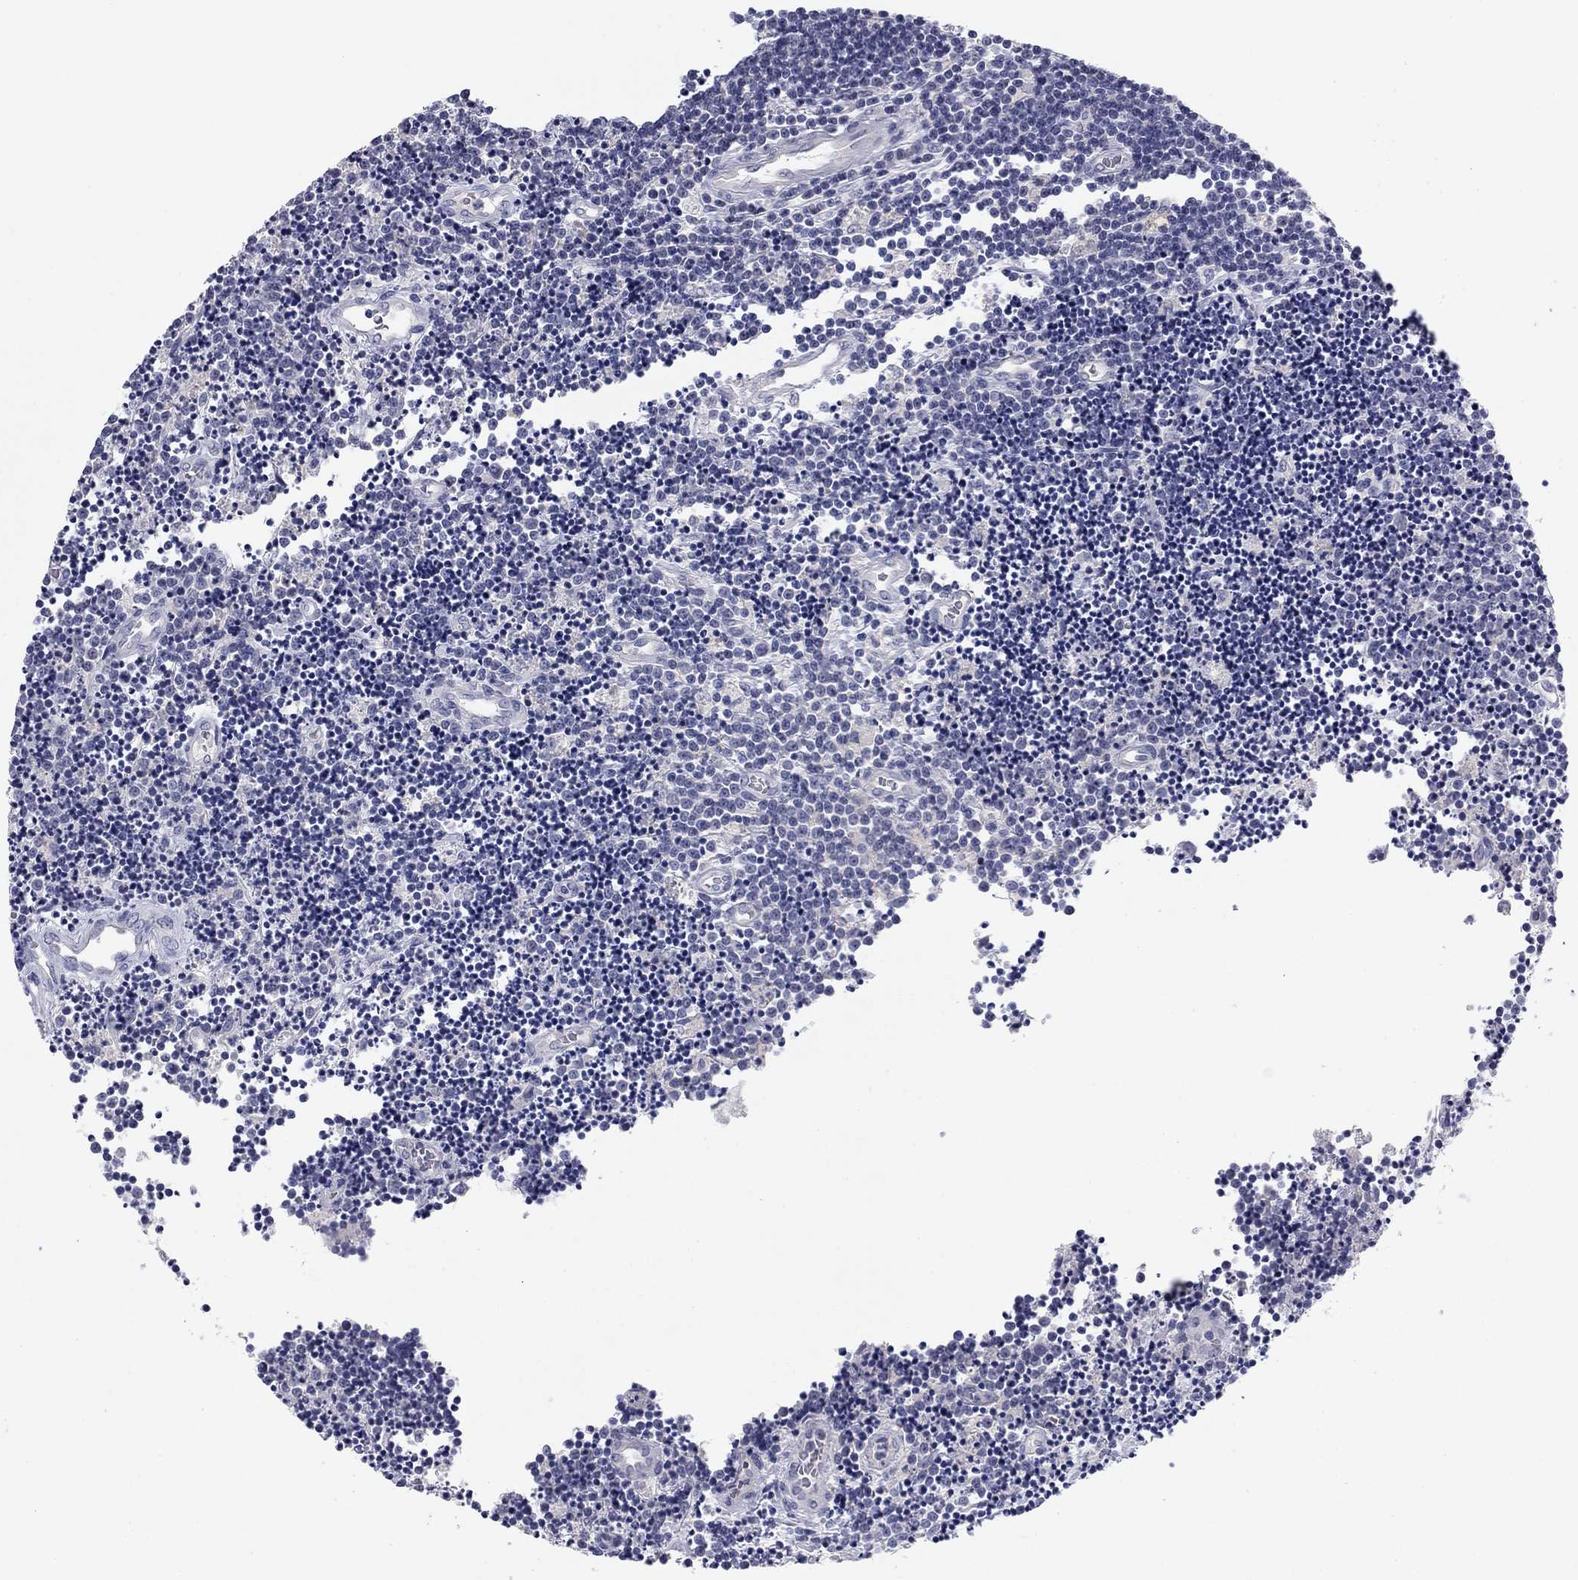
{"staining": {"intensity": "negative", "quantity": "none", "location": "none"}, "tissue": "lymphoma", "cell_type": "Tumor cells", "image_type": "cancer", "snomed": [{"axis": "morphology", "description": "Malignant lymphoma, non-Hodgkin's type, Low grade"}, {"axis": "topography", "description": "Brain"}], "caption": "Low-grade malignant lymphoma, non-Hodgkin's type was stained to show a protein in brown. There is no significant staining in tumor cells. The staining is performed using DAB (3,3'-diaminobenzidine) brown chromogen with nuclei counter-stained in using hematoxylin.", "gene": "CNTNAP4", "patient": {"sex": "female", "age": 66}}